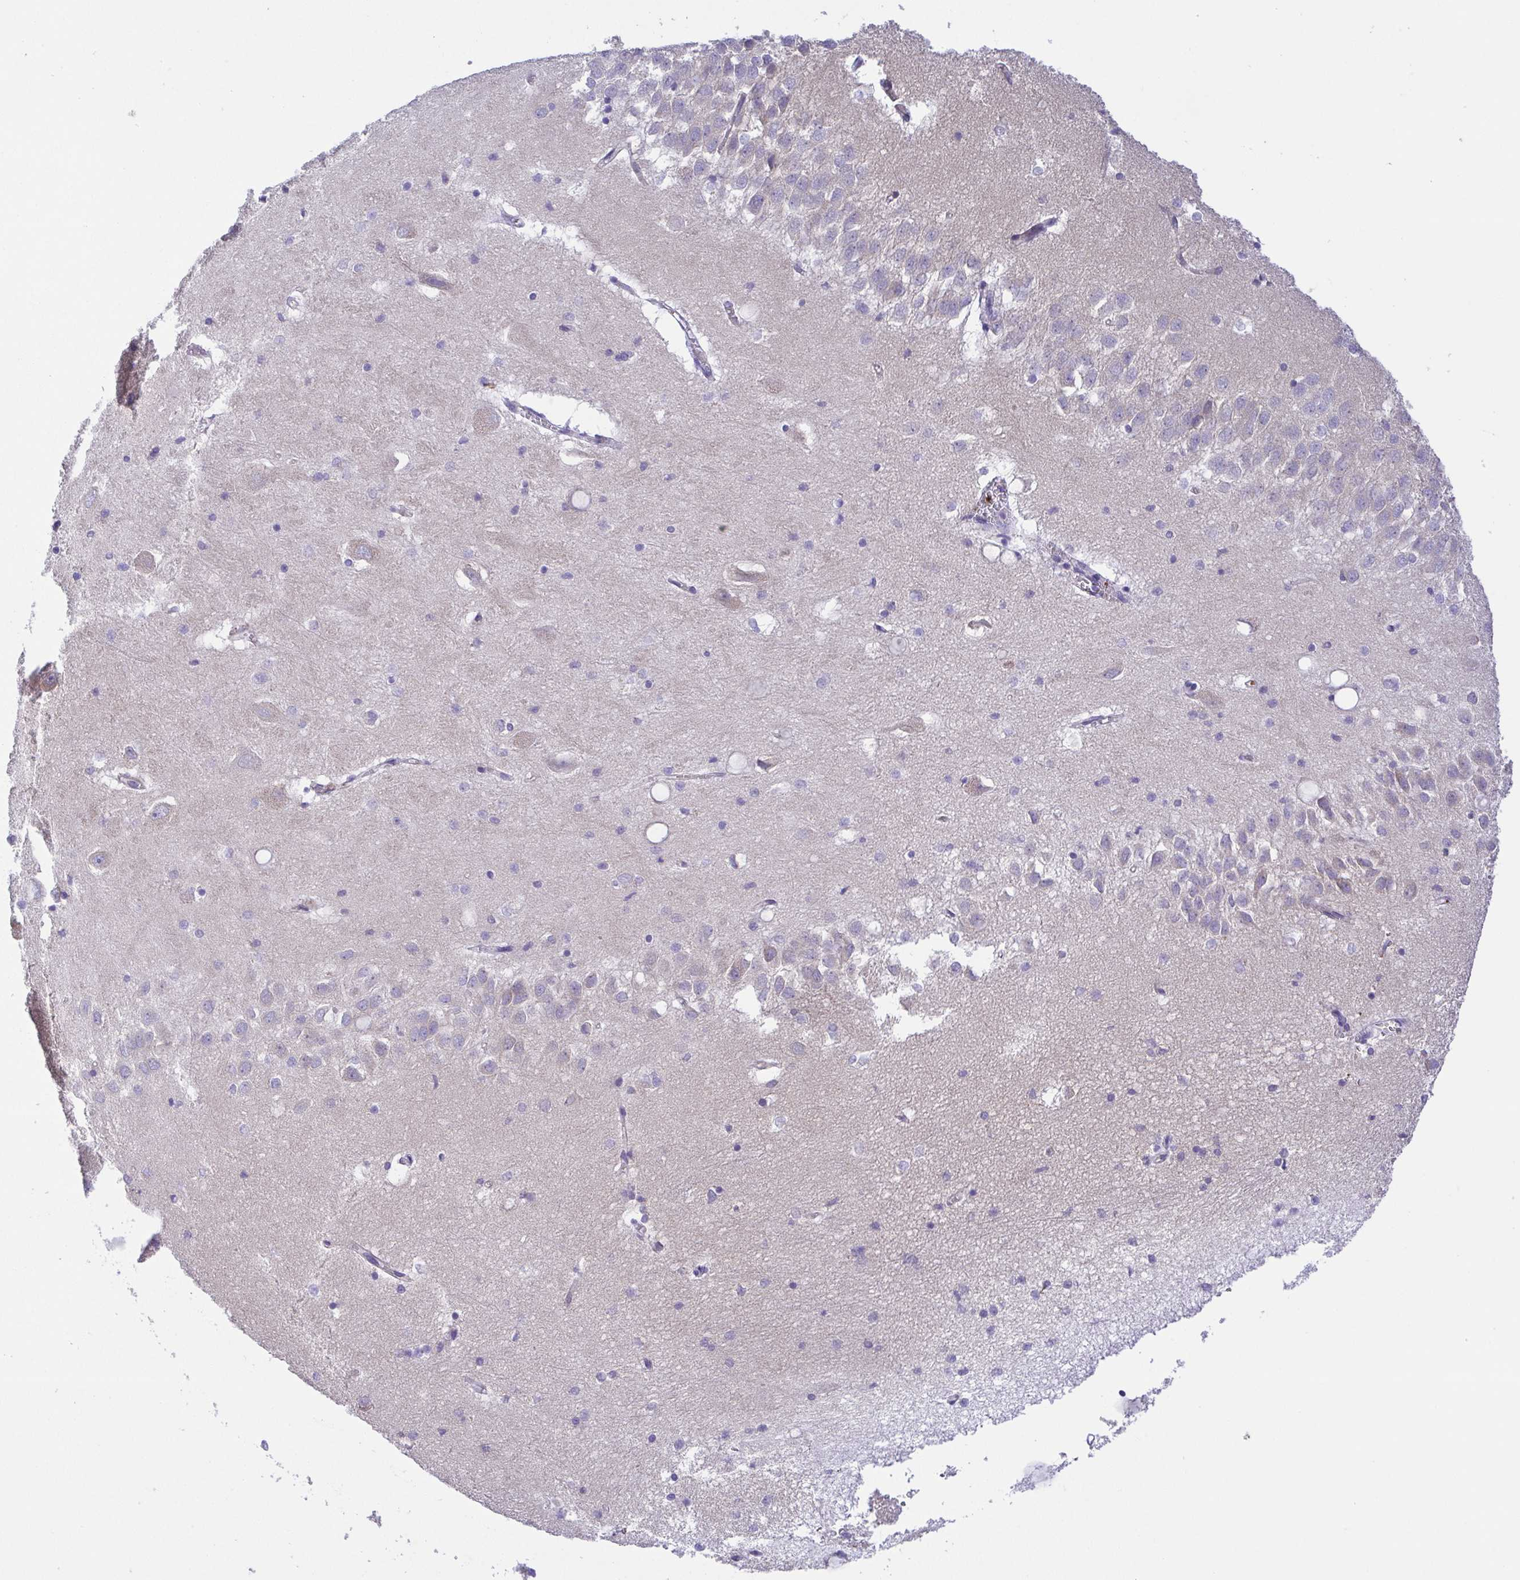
{"staining": {"intensity": "negative", "quantity": "none", "location": "none"}, "tissue": "hippocampus", "cell_type": "Glial cells", "image_type": "normal", "snomed": [{"axis": "morphology", "description": "Normal tissue, NOS"}, {"axis": "topography", "description": "Hippocampus"}], "caption": "IHC histopathology image of normal hippocampus: human hippocampus stained with DAB (3,3'-diaminobenzidine) displays no significant protein staining in glial cells.", "gene": "PRR14L", "patient": {"sex": "male", "age": 58}}